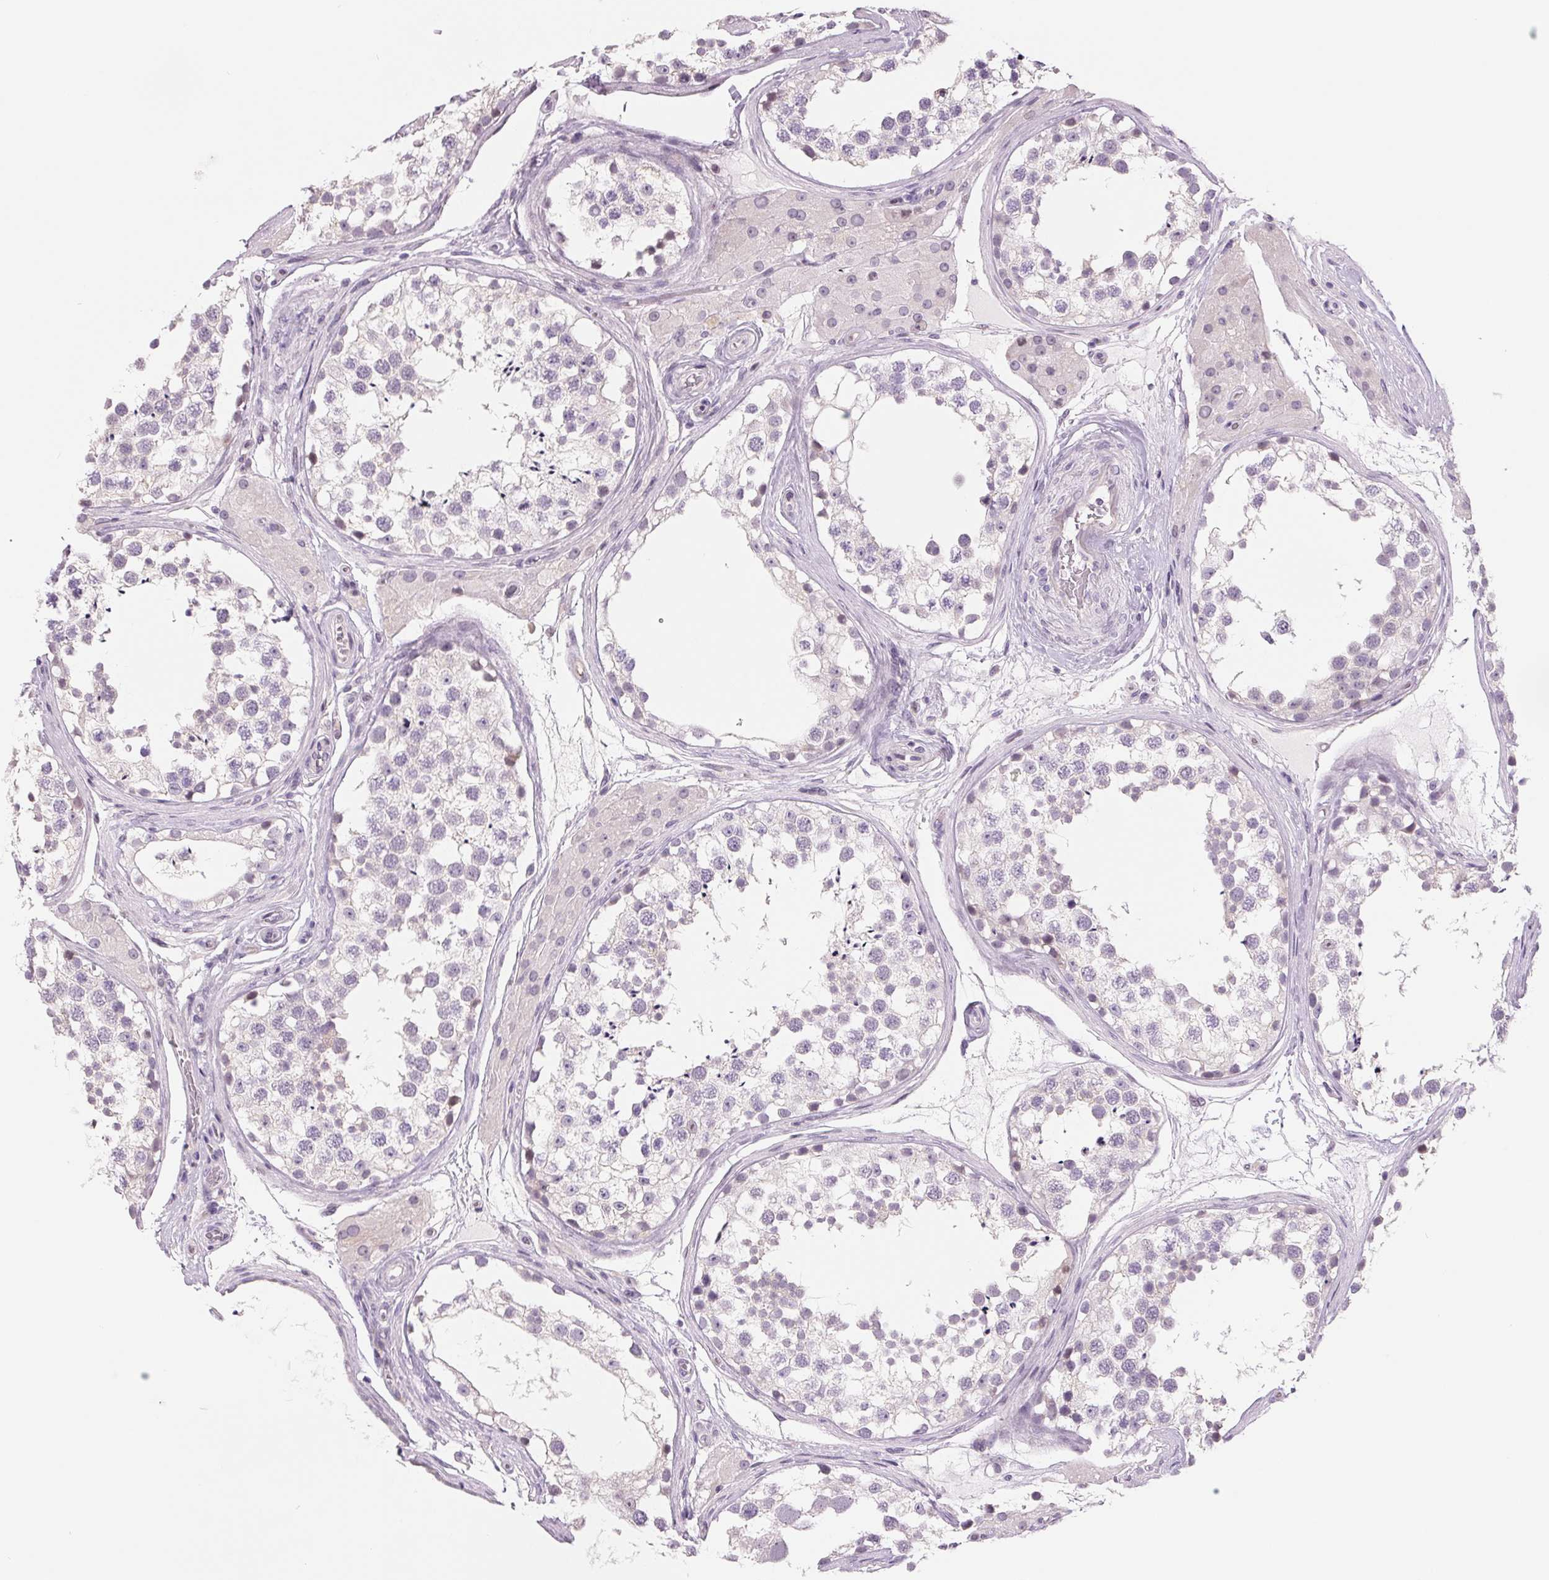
{"staining": {"intensity": "negative", "quantity": "none", "location": "none"}, "tissue": "testis", "cell_type": "Cells in seminiferous ducts", "image_type": "normal", "snomed": [{"axis": "morphology", "description": "Normal tissue, NOS"}, {"axis": "morphology", "description": "Seminoma, NOS"}, {"axis": "topography", "description": "Testis"}], "caption": "Immunohistochemistry micrograph of normal testis: testis stained with DAB reveals no significant protein expression in cells in seminiferous ducts. (Stains: DAB immunohistochemistry (IHC) with hematoxylin counter stain, Microscopy: brightfield microscopy at high magnification).", "gene": "CCDC168", "patient": {"sex": "male", "age": 65}}